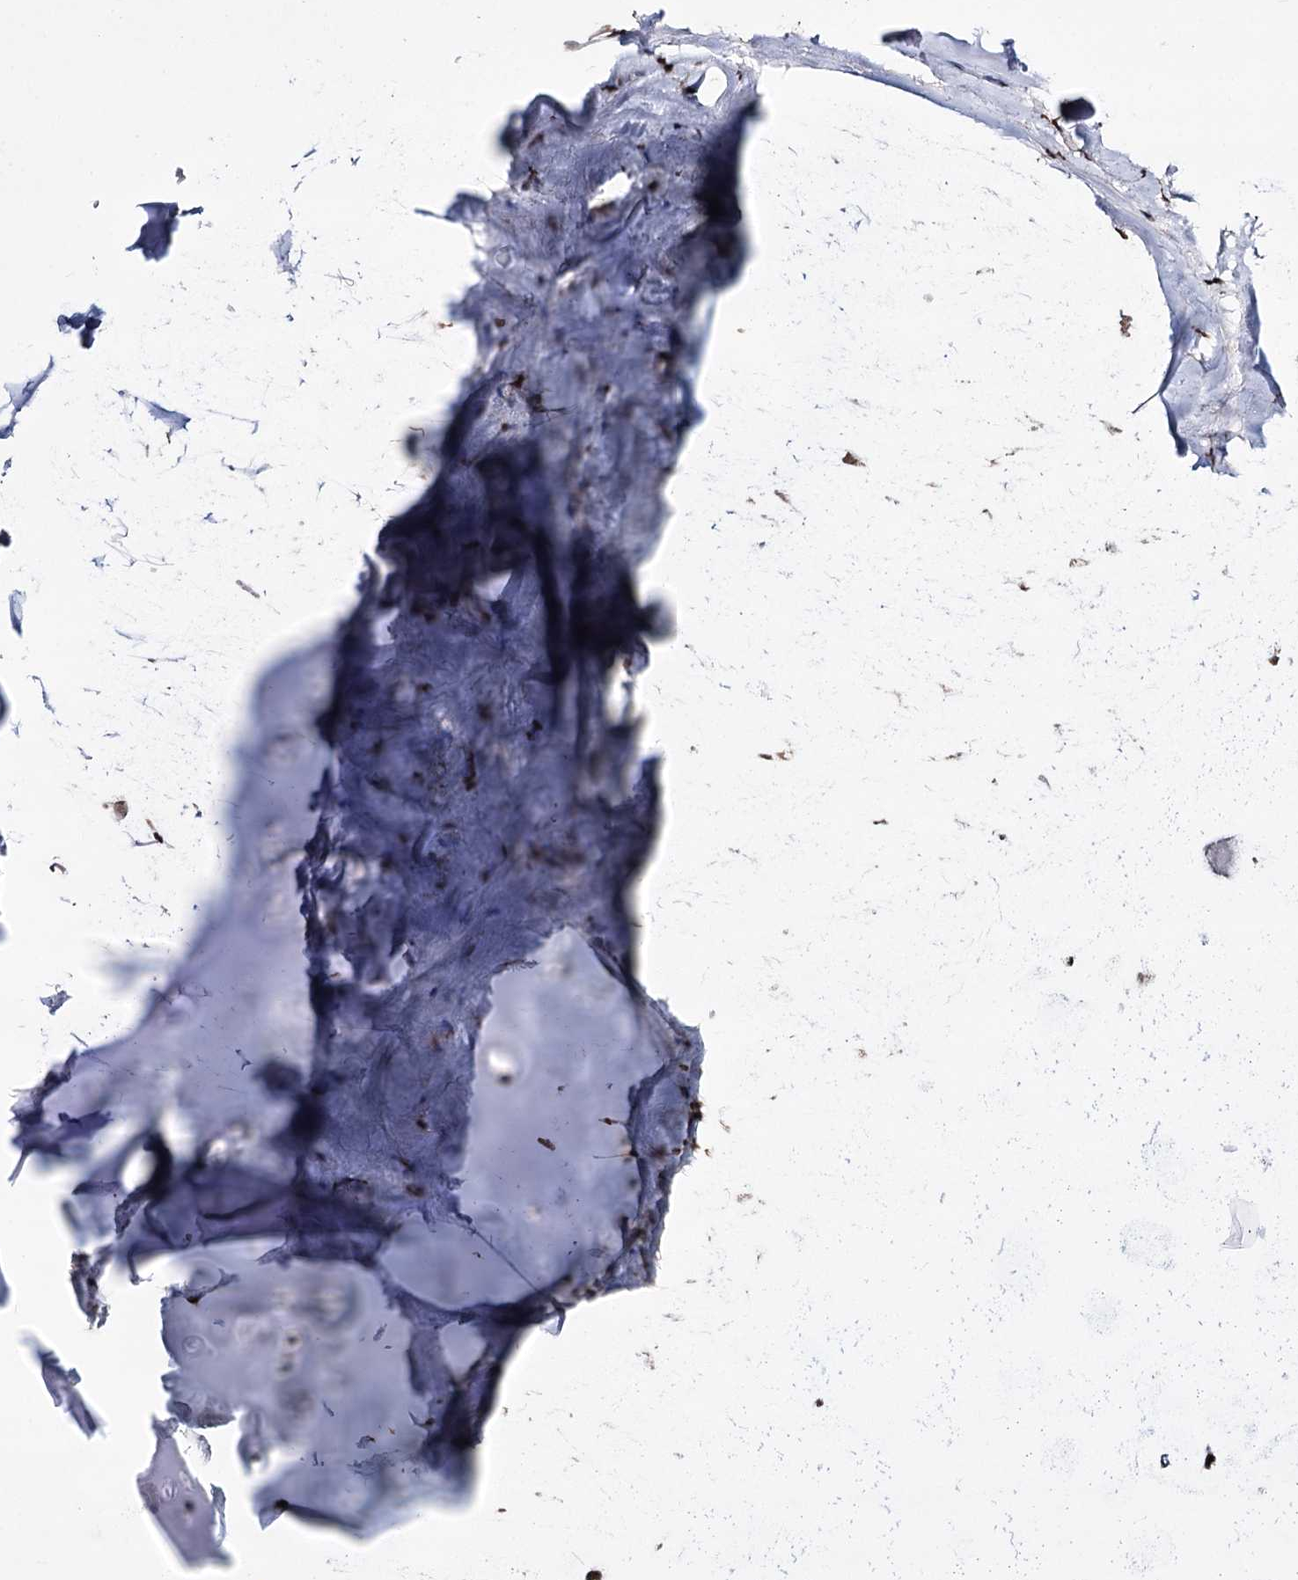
{"staining": {"intensity": "negative", "quantity": "none", "location": "none"}, "tissue": "adipose tissue", "cell_type": "Adipocytes", "image_type": "normal", "snomed": [{"axis": "morphology", "description": "Normal tissue, NOS"}, {"axis": "topography", "description": "Lymph node"}, {"axis": "topography", "description": "Cartilage tissue"}, {"axis": "topography", "description": "Bronchus"}], "caption": "The photomicrograph demonstrates no staining of adipocytes in normal adipose tissue. (DAB (3,3'-diaminobenzidine) immunohistochemistry with hematoxylin counter stain).", "gene": "CHMP7", "patient": {"sex": "male", "age": 63}}